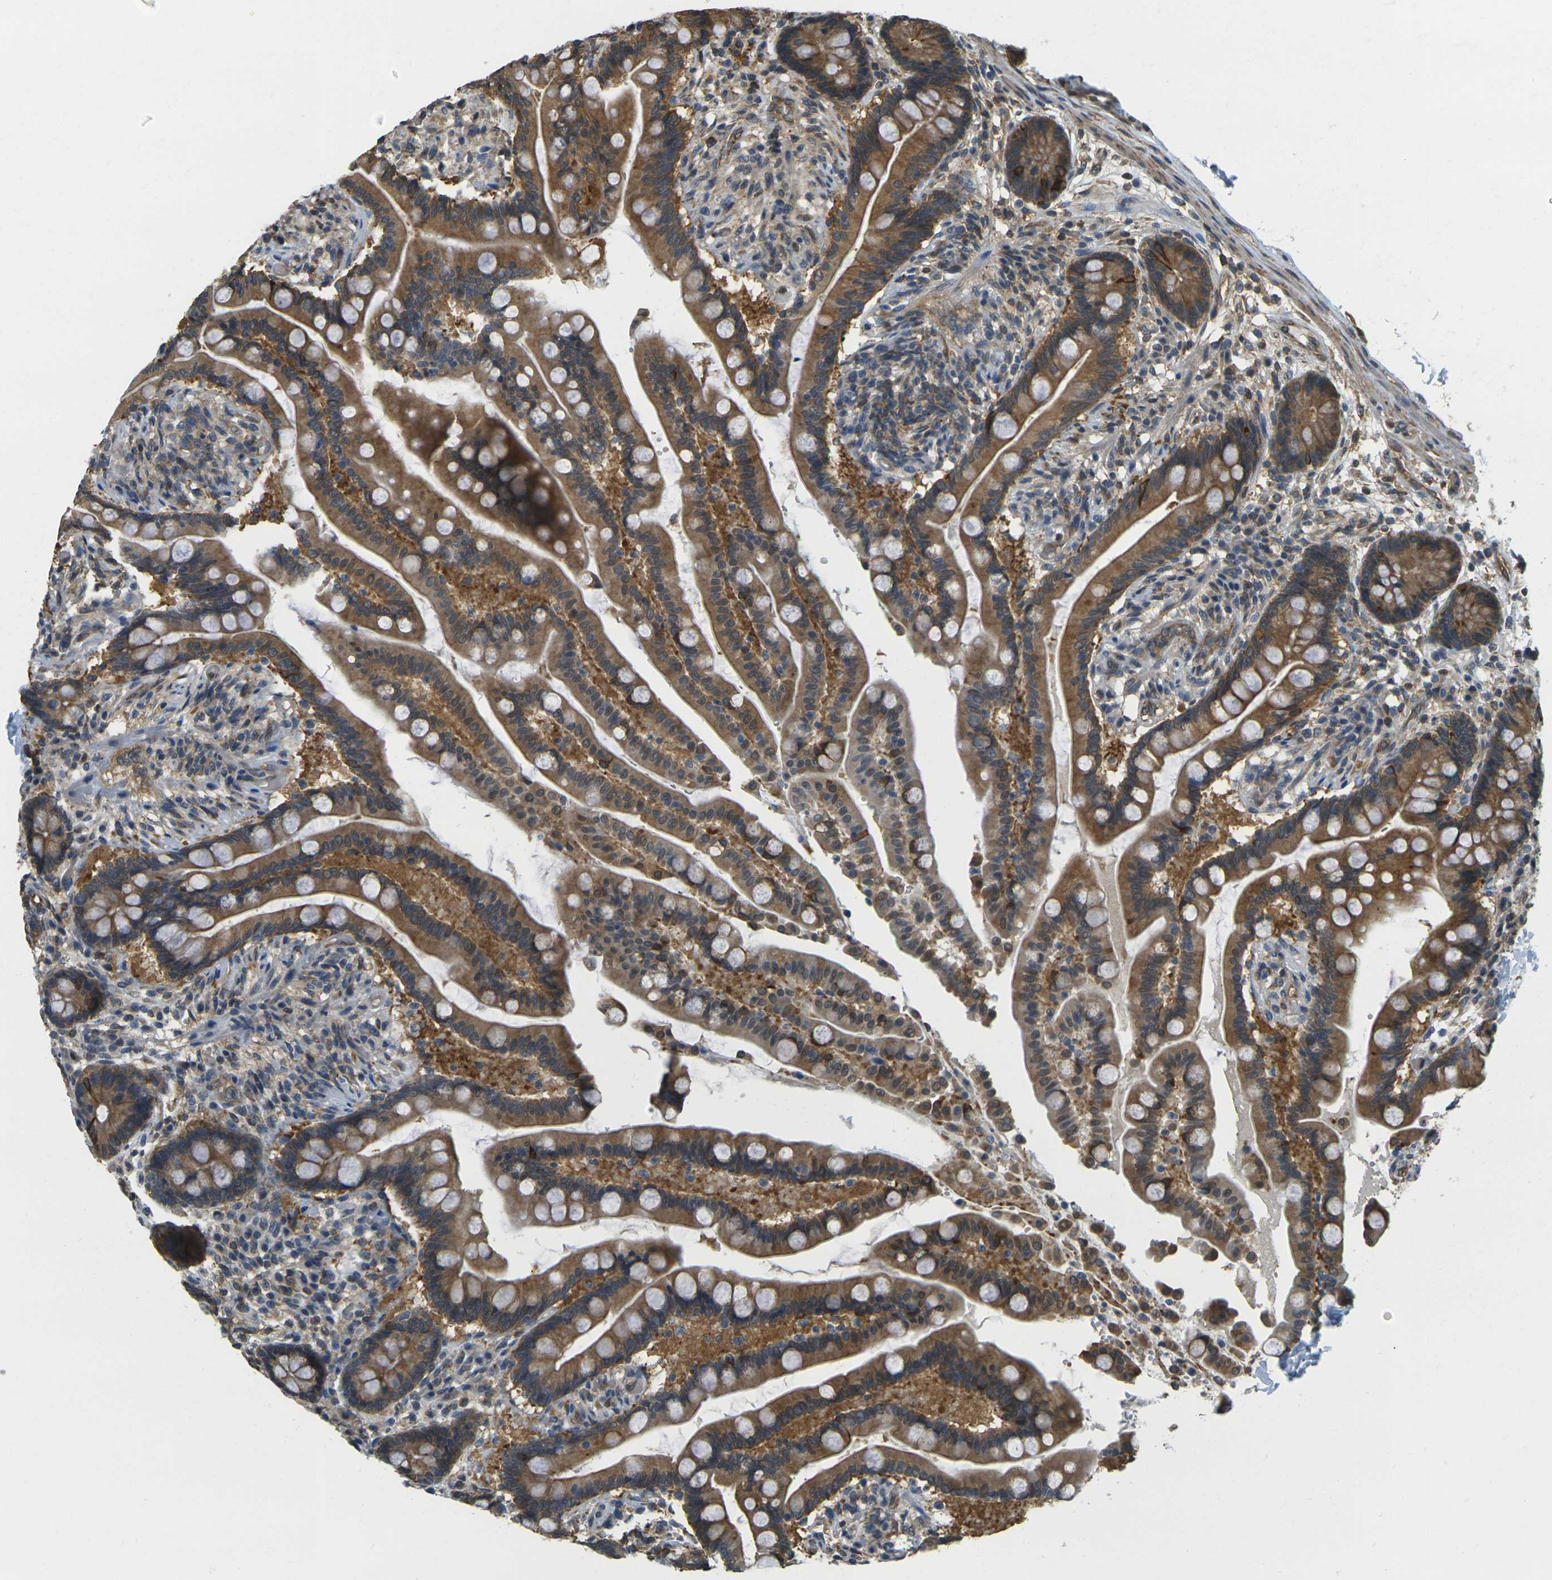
{"staining": {"intensity": "moderate", "quantity": ">75%", "location": "cytoplasmic/membranous"}, "tissue": "colon", "cell_type": "Endothelial cells", "image_type": "normal", "snomed": [{"axis": "morphology", "description": "Normal tissue, NOS"}, {"axis": "topography", "description": "Colon"}], "caption": "High-magnification brightfield microscopy of unremarkable colon stained with DAB (brown) and counterstained with hematoxylin (blue). endothelial cells exhibit moderate cytoplasmic/membranous staining is identified in approximately>75% of cells.", "gene": "CAST", "patient": {"sex": "male", "age": 73}}